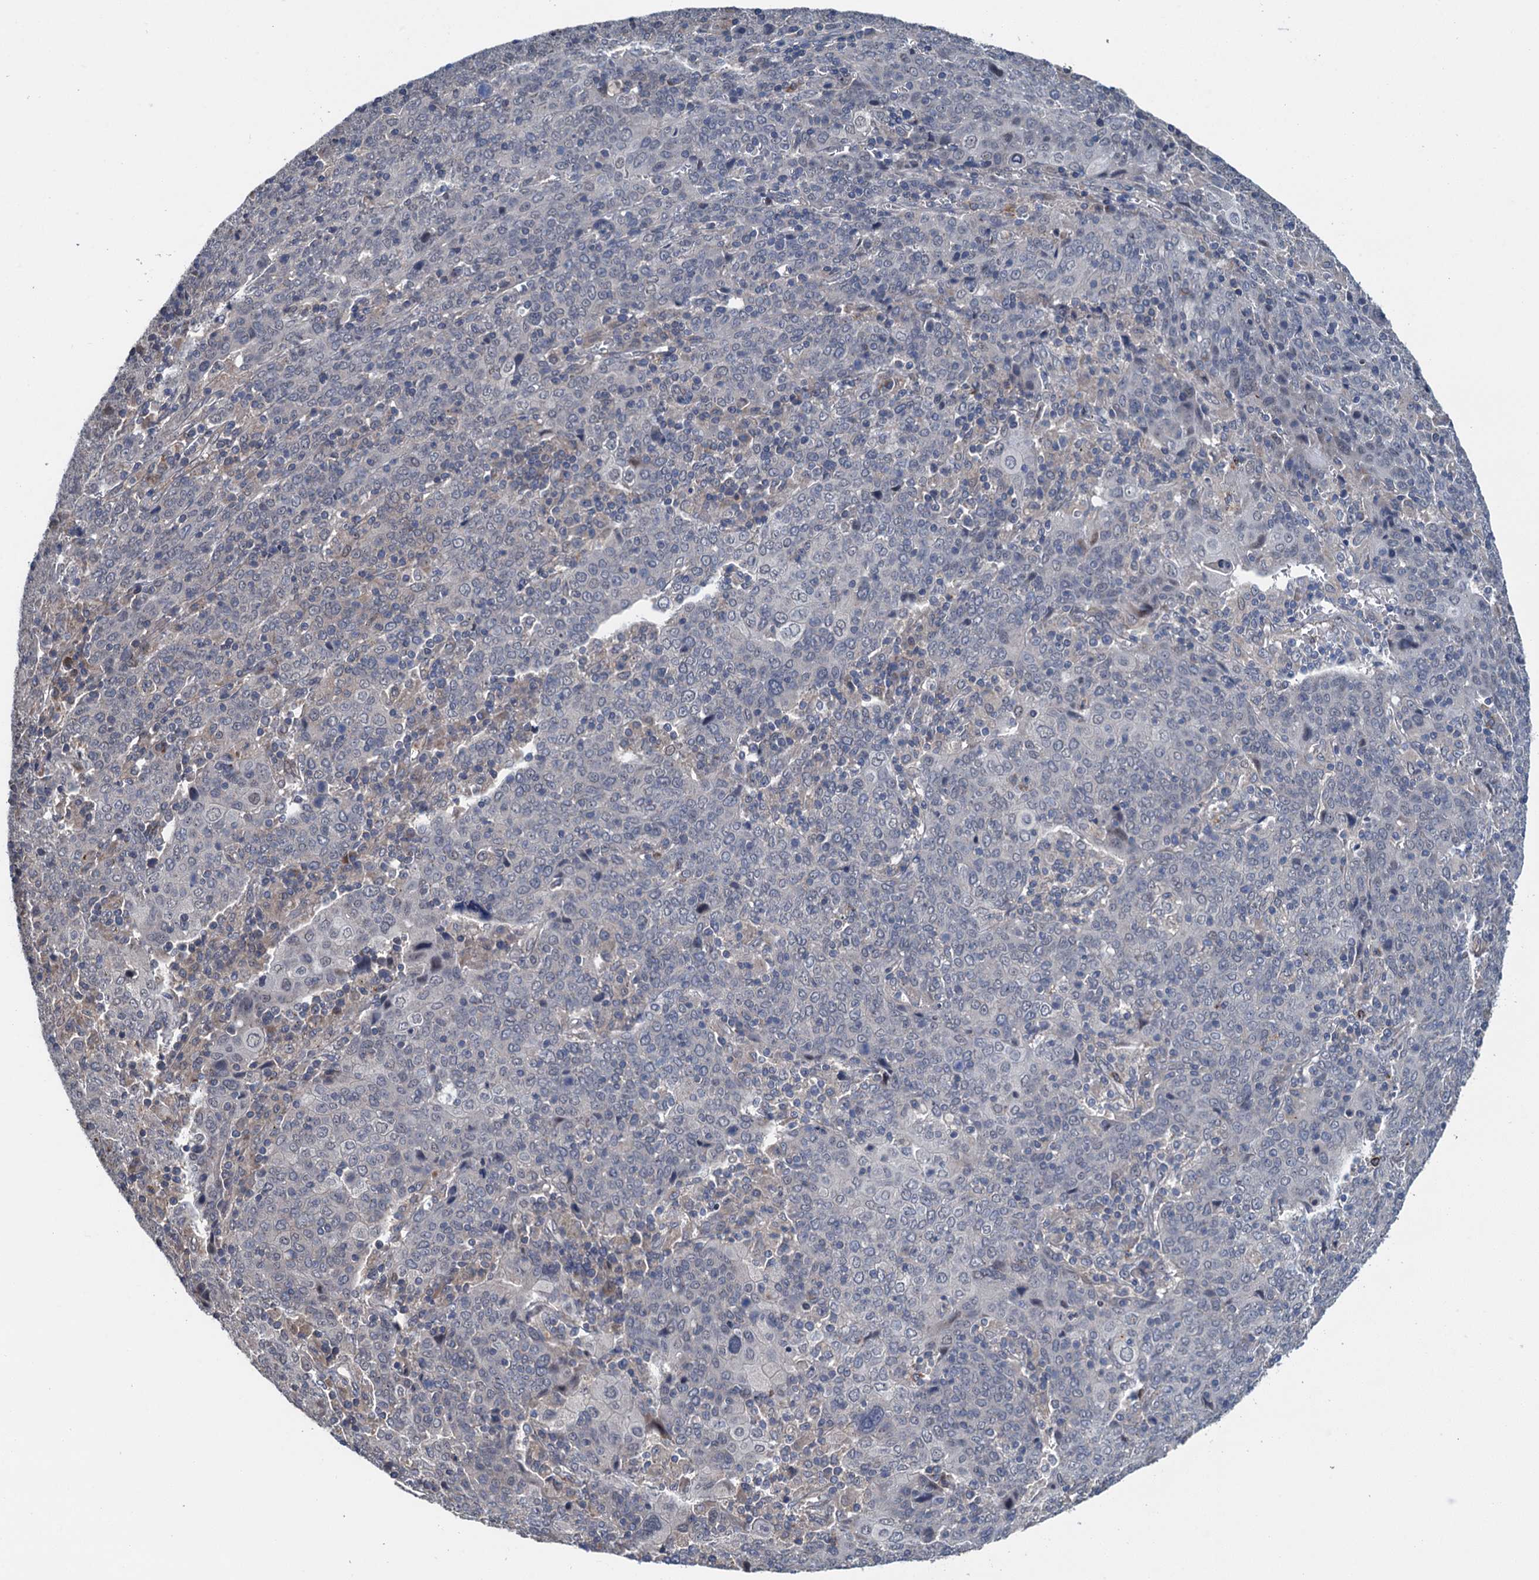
{"staining": {"intensity": "negative", "quantity": "none", "location": "none"}, "tissue": "cervical cancer", "cell_type": "Tumor cells", "image_type": "cancer", "snomed": [{"axis": "morphology", "description": "Squamous cell carcinoma, NOS"}, {"axis": "topography", "description": "Cervix"}], "caption": "IHC image of human squamous cell carcinoma (cervical) stained for a protein (brown), which reveals no staining in tumor cells.", "gene": "ZNF606", "patient": {"sex": "female", "age": 67}}